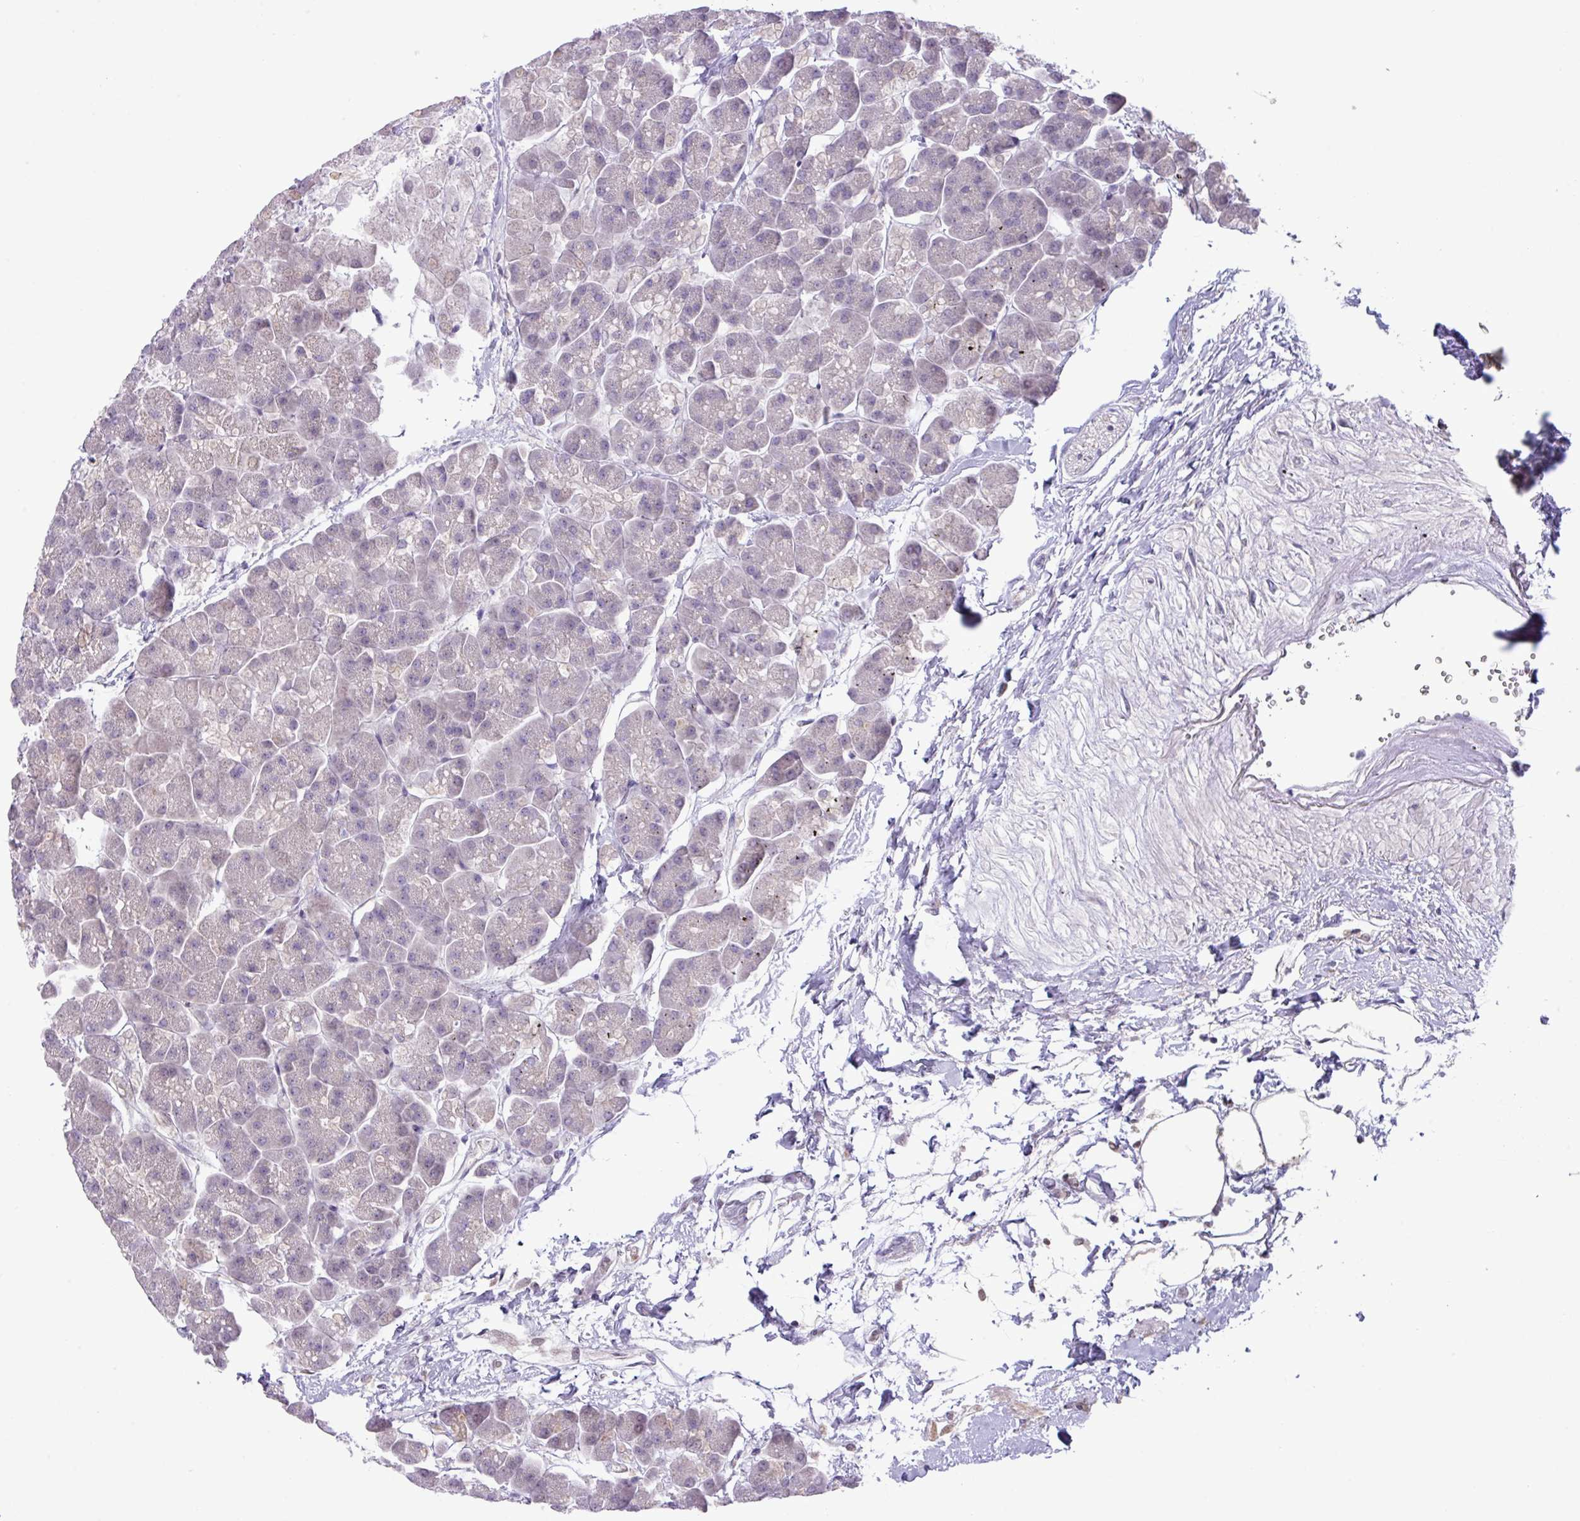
{"staining": {"intensity": "moderate", "quantity": "<25%", "location": "cytoplasmic/membranous"}, "tissue": "pancreas", "cell_type": "Exocrine glandular cells", "image_type": "normal", "snomed": [{"axis": "morphology", "description": "Normal tissue, NOS"}, {"axis": "topography", "description": "Pancreas"}, {"axis": "topography", "description": "Peripheral nerve tissue"}], "caption": "The immunohistochemical stain labels moderate cytoplasmic/membranous positivity in exocrine glandular cells of unremarkable pancreas. (DAB = brown stain, brightfield microscopy at high magnification).", "gene": "ANKRD13B", "patient": {"sex": "male", "age": 54}}